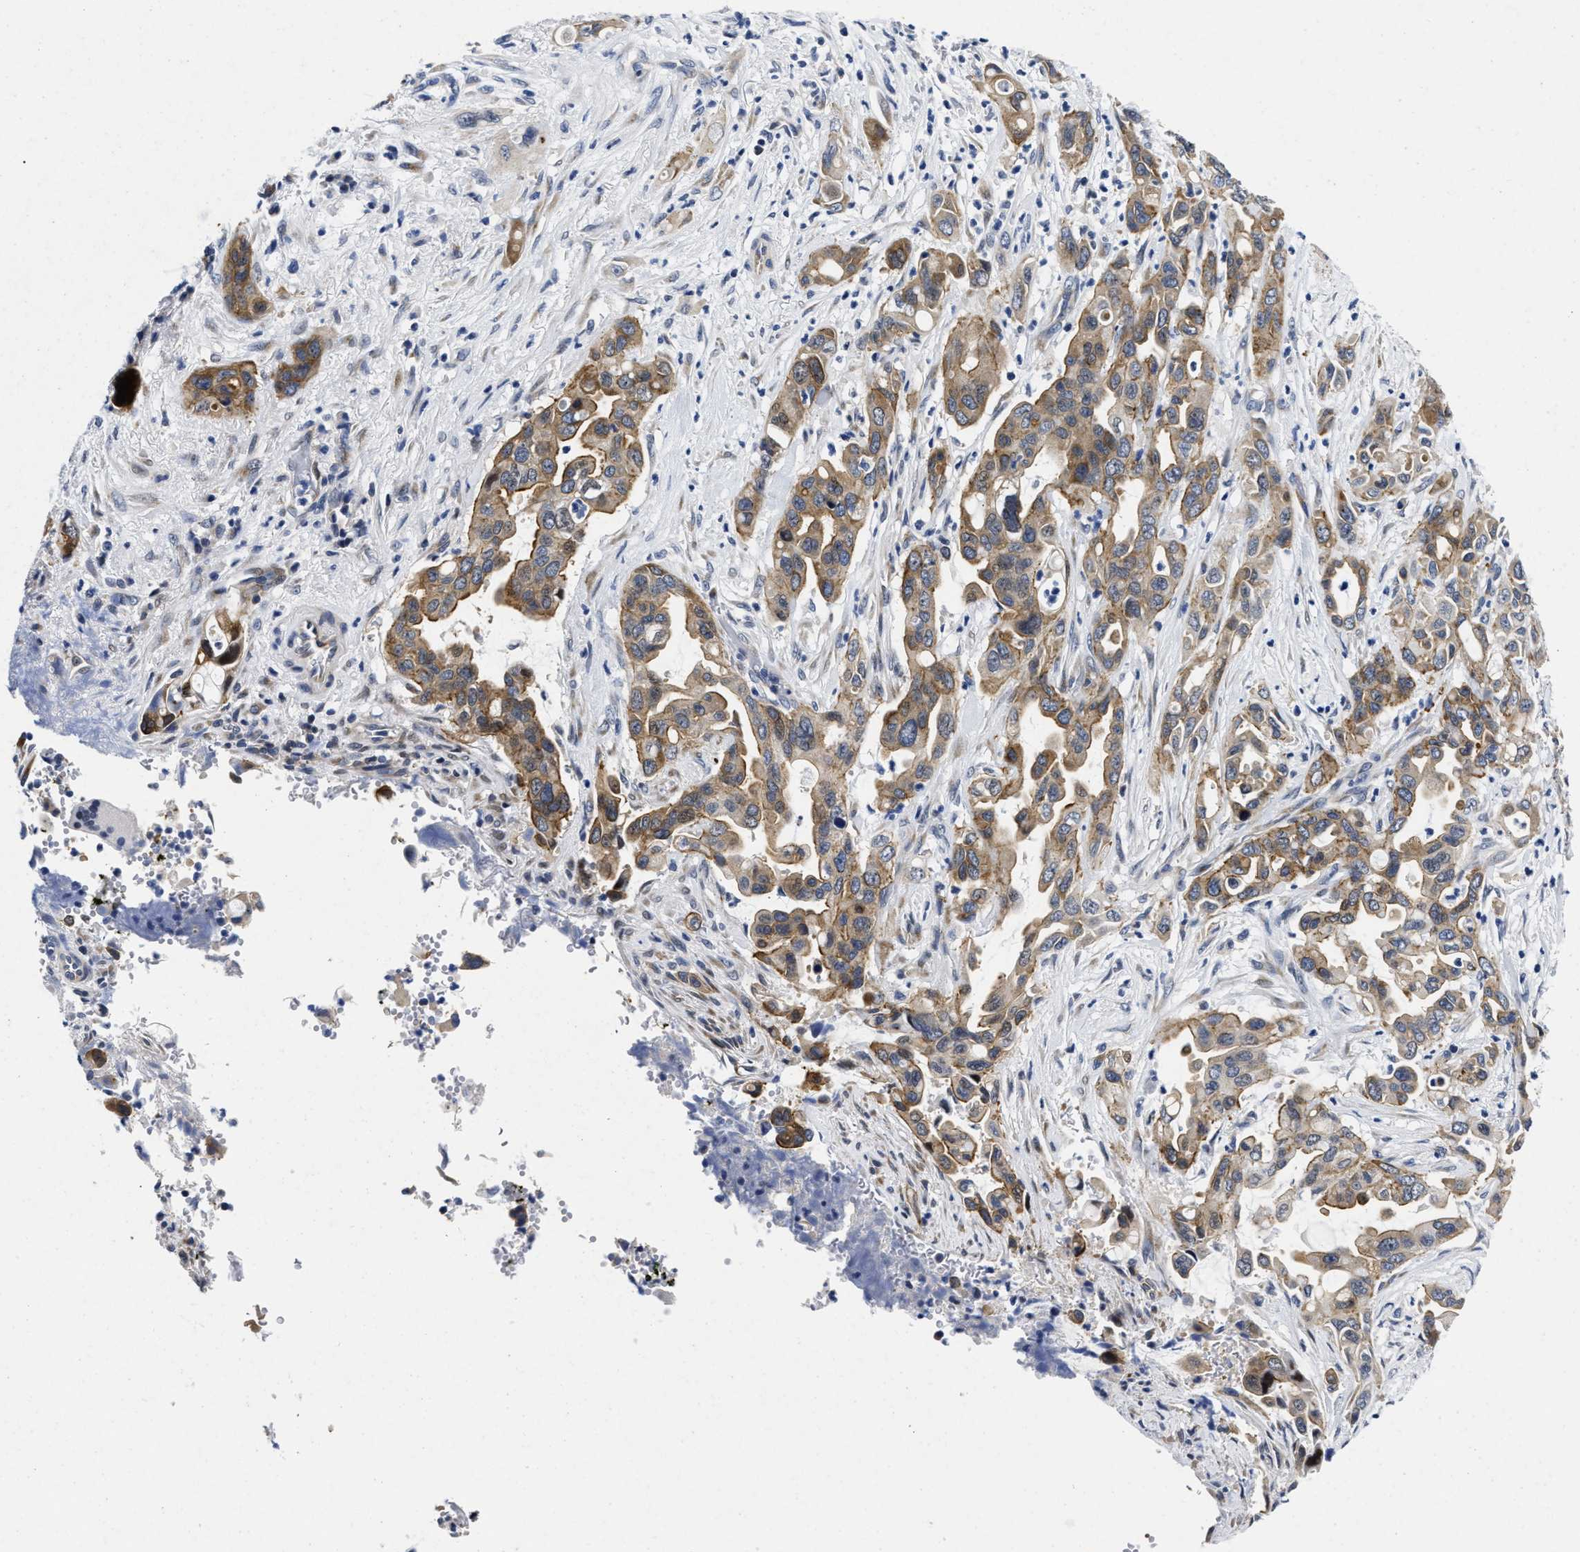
{"staining": {"intensity": "moderate", "quantity": ">75%", "location": "cytoplasmic/membranous"}, "tissue": "pancreatic cancer", "cell_type": "Tumor cells", "image_type": "cancer", "snomed": [{"axis": "morphology", "description": "Adenocarcinoma, NOS"}, {"axis": "topography", "description": "Pancreas"}], "caption": "Pancreatic adenocarcinoma stained with a brown dye reveals moderate cytoplasmic/membranous positive expression in about >75% of tumor cells.", "gene": "LAD1", "patient": {"sex": "female", "age": 70}}